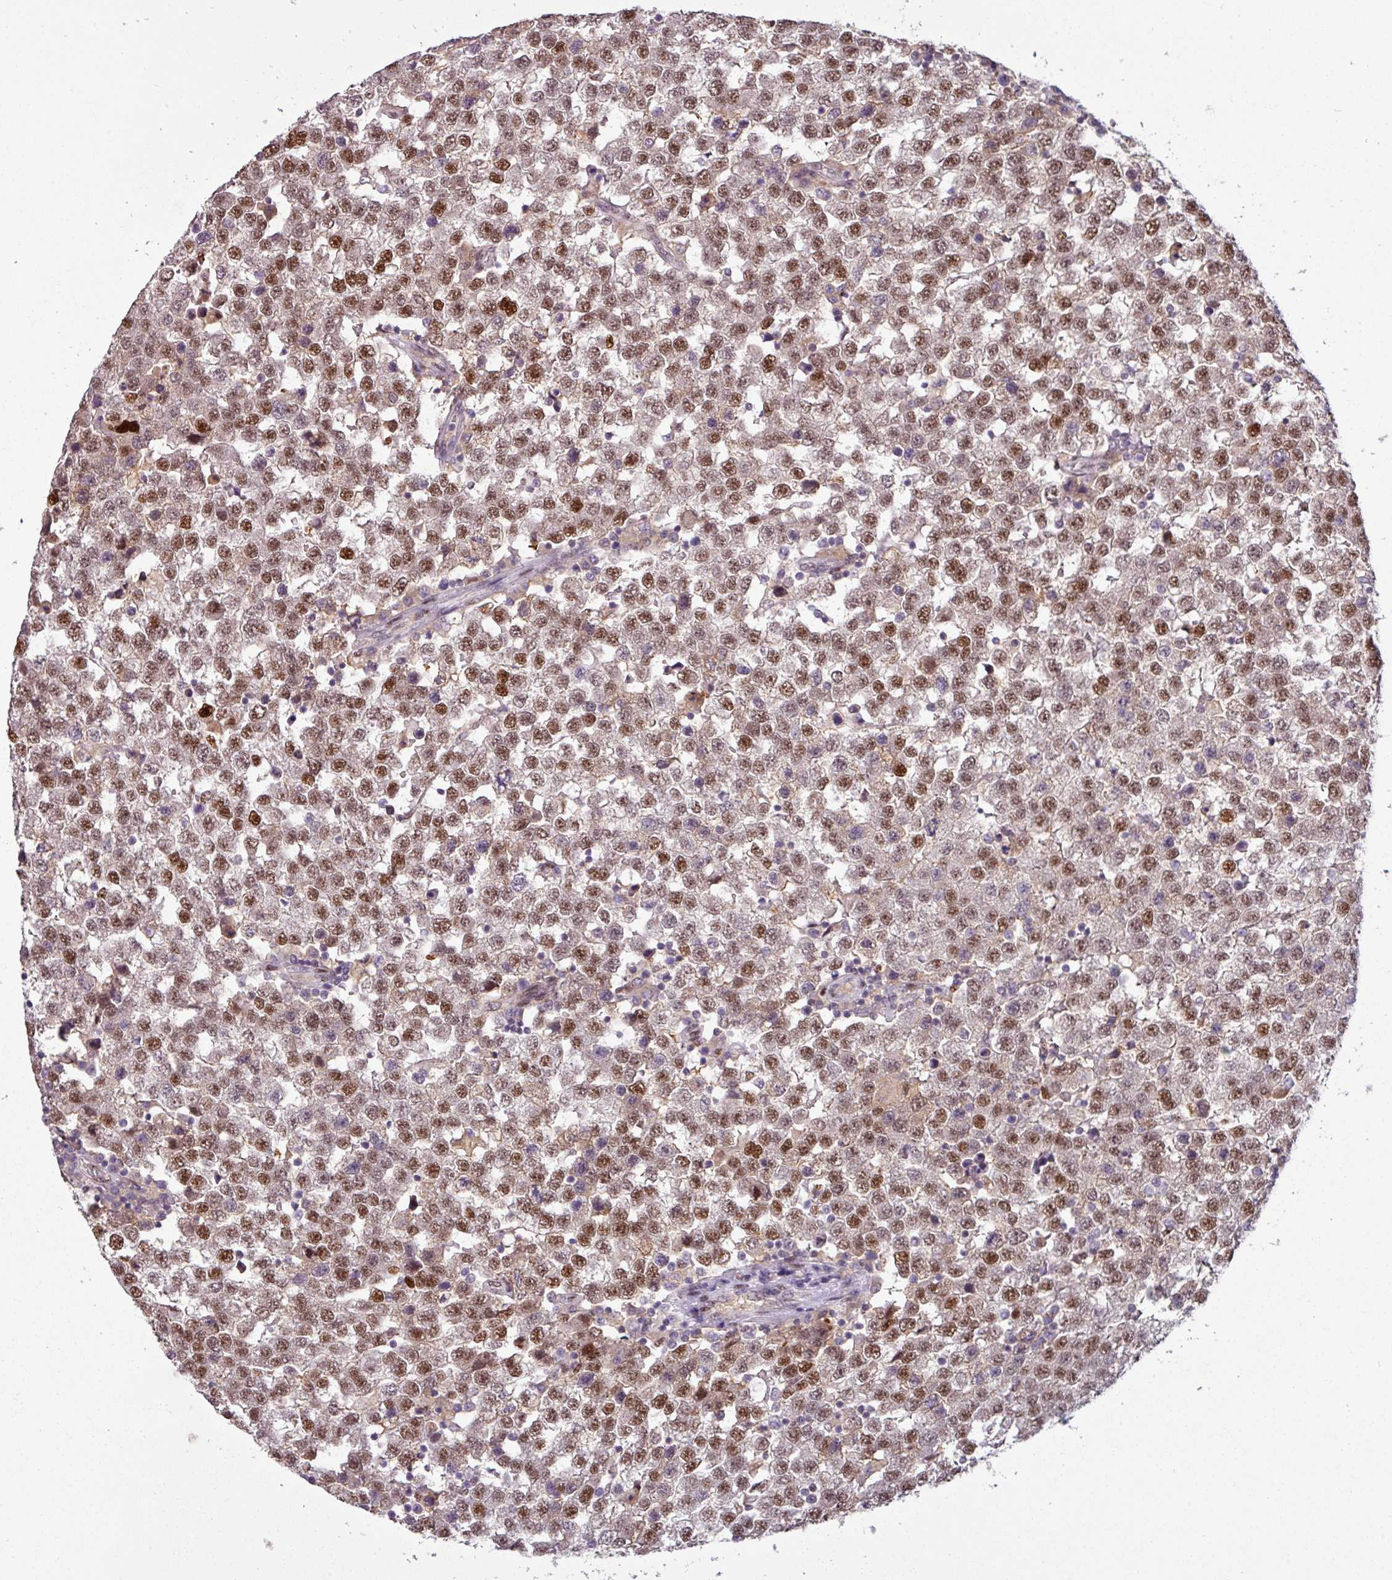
{"staining": {"intensity": "moderate", "quantity": ">75%", "location": "nuclear"}, "tissue": "testis cancer", "cell_type": "Tumor cells", "image_type": "cancer", "snomed": [{"axis": "morphology", "description": "Seminoma, NOS"}, {"axis": "topography", "description": "Testis"}], "caption": "Immunohistochemical staining of testis cancer reveals medium levels of moderate nuclear expression in about >75% of tumor cells.", "gene": "IRF2BPL", "patient": {"sex": "male", "age": 34}}